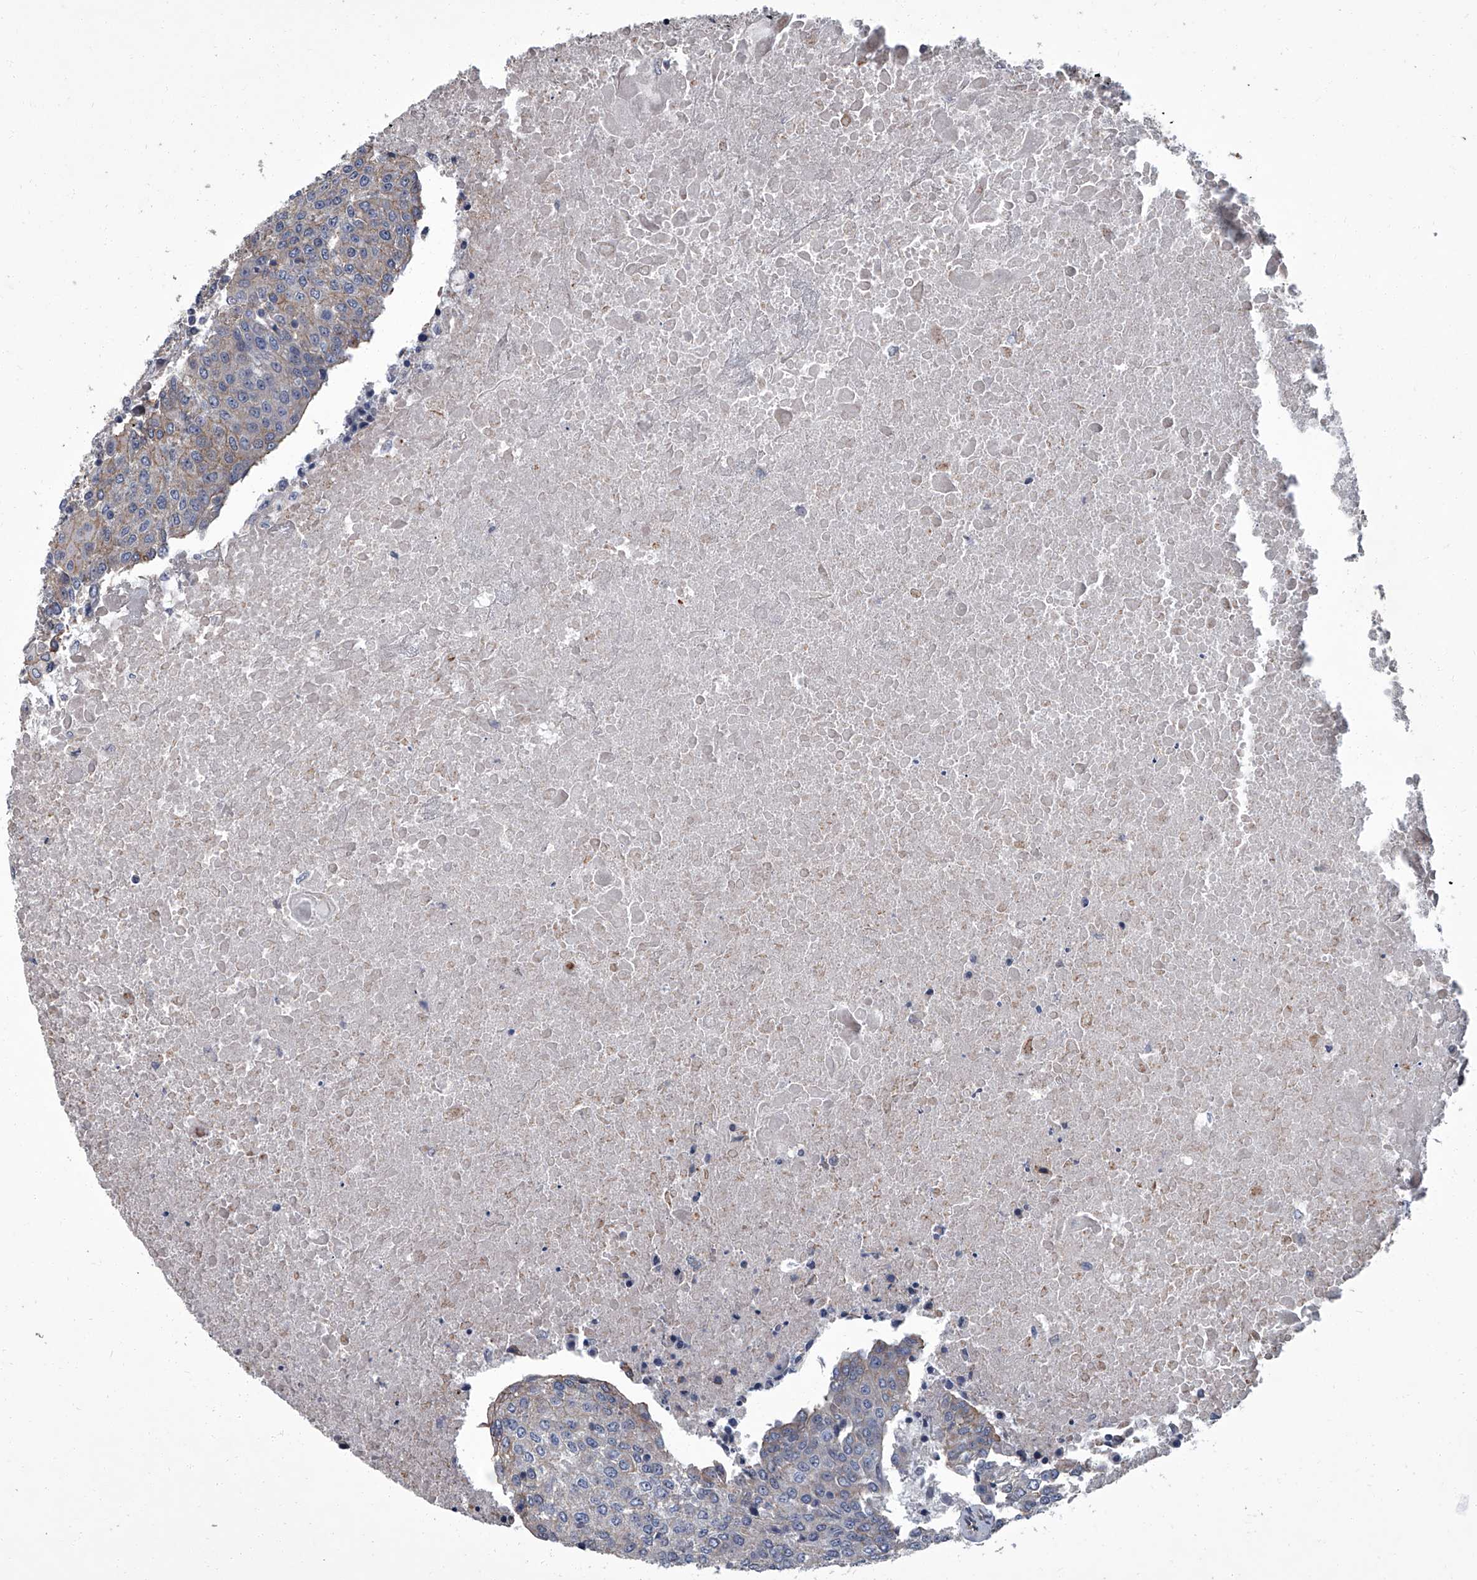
{"staining": {"intensity": "negative", "quantity": "none", "location": "none"}, "tissue": "urothelial cancer", "cell_type": "Tumor cells", "image_type": "cancer", "snomed": [{"axis": "morphology", "description": "Urothelial carcinoma, High grade"}, {"axis": "topography", "description": "Urinary bladder"}], "caption": "This is an immunohistochemistry micrograph of human high-grade urothelial carcinoma. There is no positivity in tumor cells.", "gene": "SIRT4", "patient": {"sex": "female", "age": 85}}